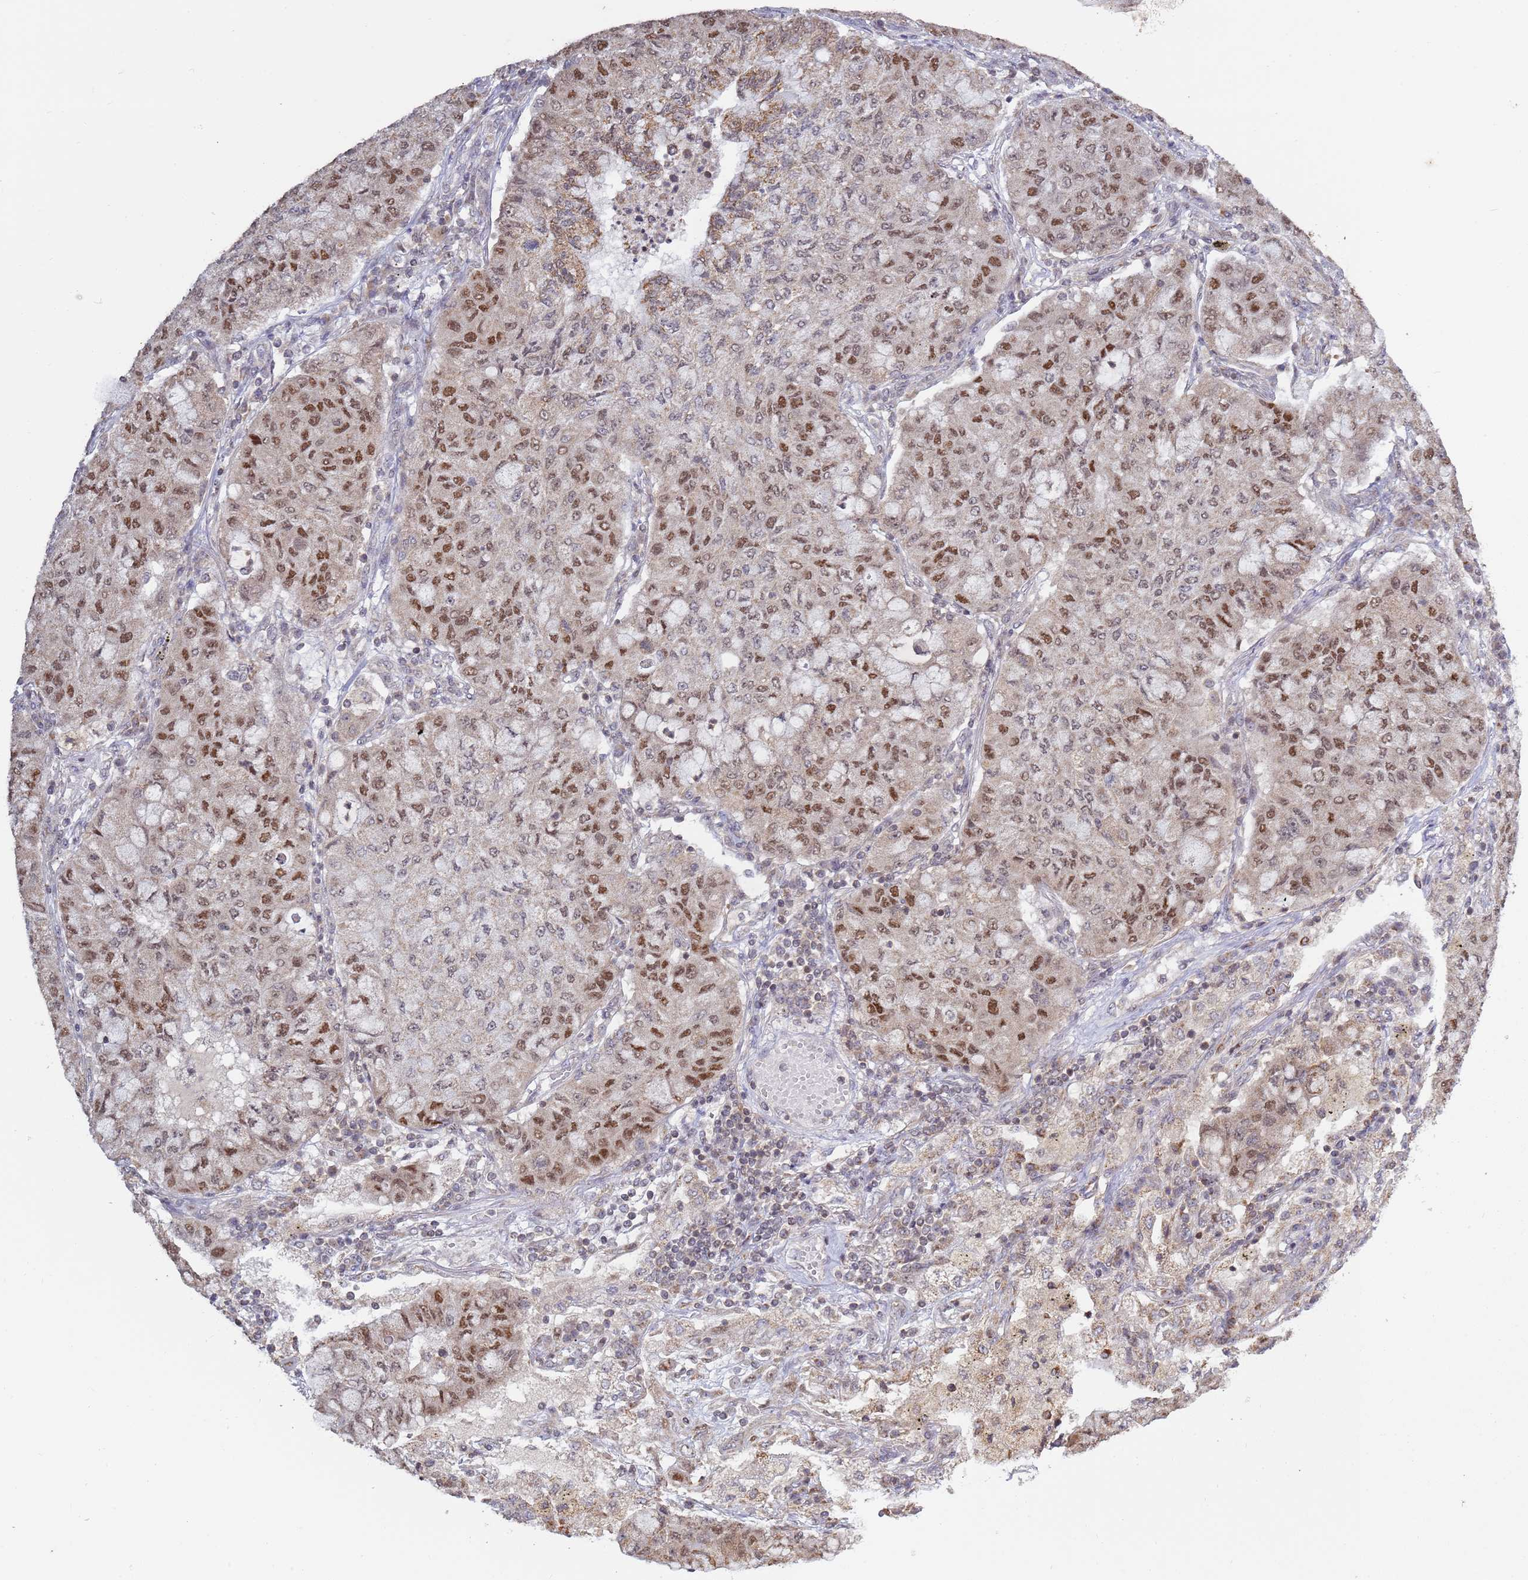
{"staining": {"intensity": "moderate", "quantity": ">75%", "location": "nuclear"}, "tissue": "lung cancer", "cell_type": "Tumor cells", "image_type": "cancer", "snomed": [{"axis": "morphology", "description": "Squamous cell carcinoma, NOS"}, {"axis": "topography", "description": "Lung"}], "caption": "High-magnification brightfield microscopy of lung cancer (squamous cell carcinoma) stained with DAB (brown) and counterstained with hematoxylin (blue). tumor cells exhibit moderate nuclear expression is present in approximately>75% of cells.", "gene": "RCOR2", "patient": {"sex": "male", "age": 74}}